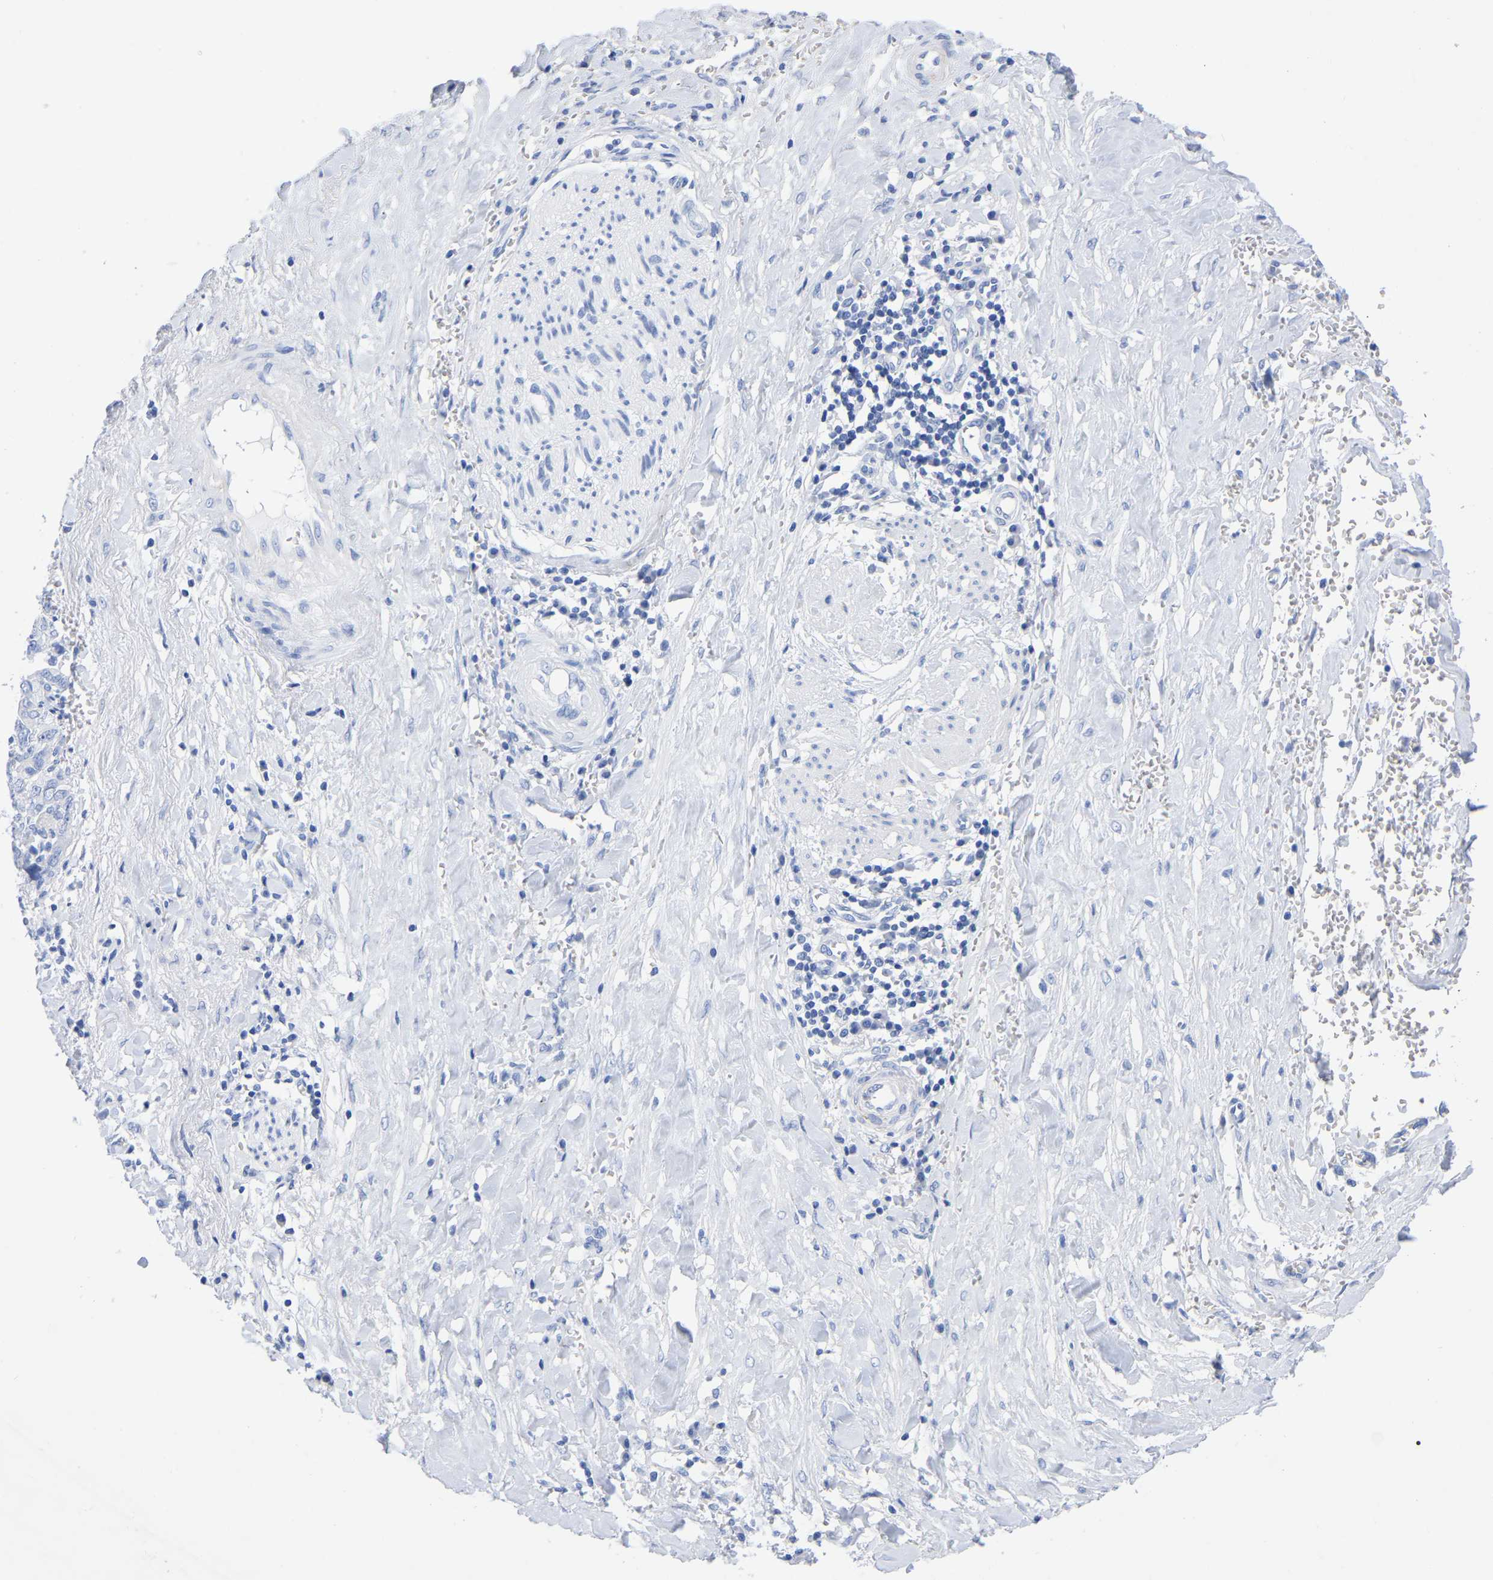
{"staining": {"intensity": "negative", "quantity": "none", "location": "none"}, "tissue": "liver cancer", "cell_type": "Tumor cells", "image_type": "cancer", "snomed": [{"axis": "morphology", "description": "Cholangiocarcinoma"}, {"axis": "topography", "description": "Liver"}], "caption": "A micrograph of liver cancer stained for a protein shows no brown staining in tumor cells.", "gene": "HAPLN1", "patient": {"sex": "female", "age": 79}}